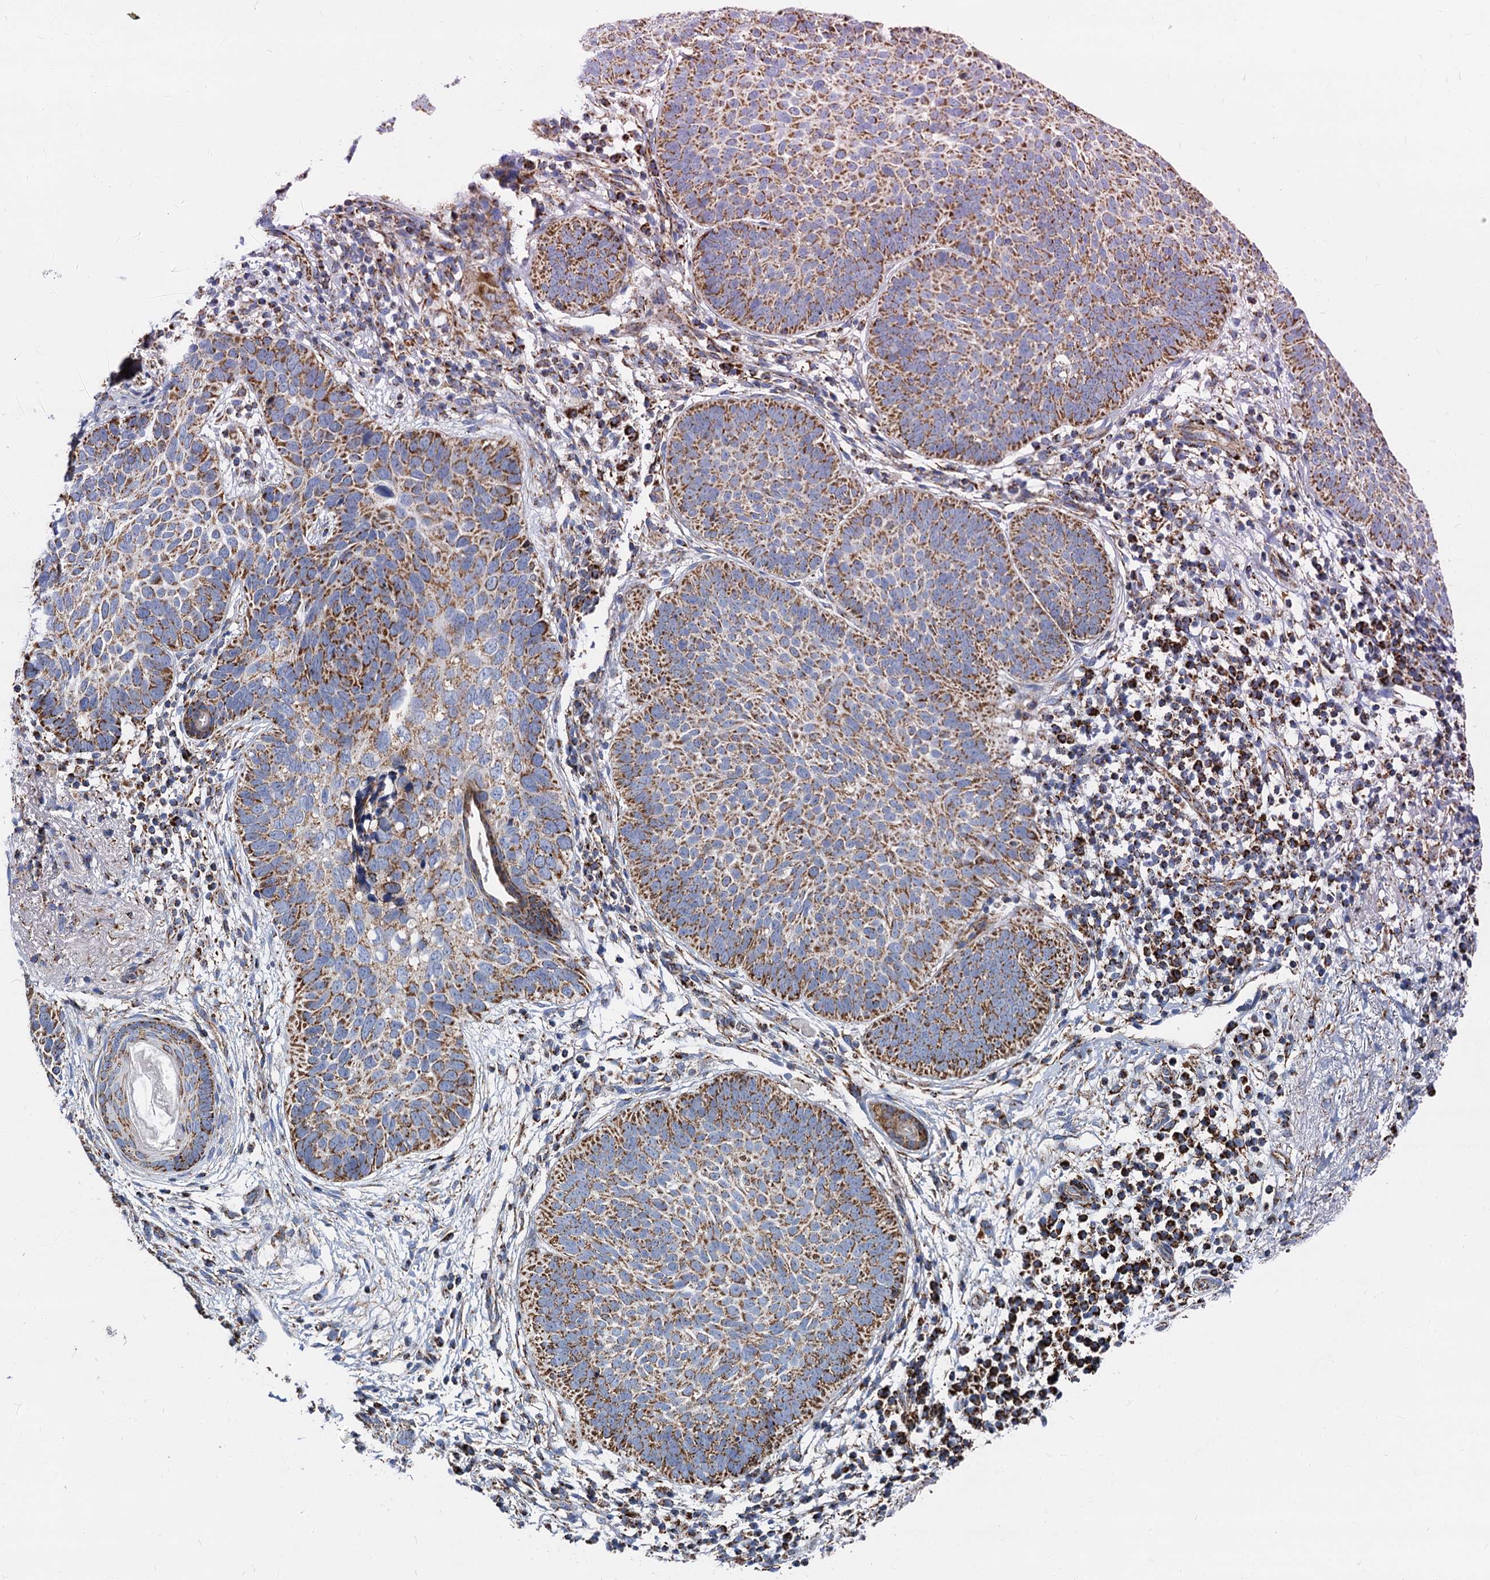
{"staining": {"intensity": "strong", "quantity": ">75%", "location": "cytoplasmic/membranous"}, "tissue": "skin cancer", "cell_type": "Tumor cells", "image_type": "cancer", "snomed": [{"axis": "morphology", "description": "Basal cell carcinoma"}, {"axis": "topography", "description": "Skin"}], "caption": "Immunohistochemical staining of skin basal cell carcinoma reveals high levels of strong cytoplasmic/membranous staining in about >75% of tumor cells.", "gene": "TIMM10", "patient": {"sex": "male", "age": 85}}